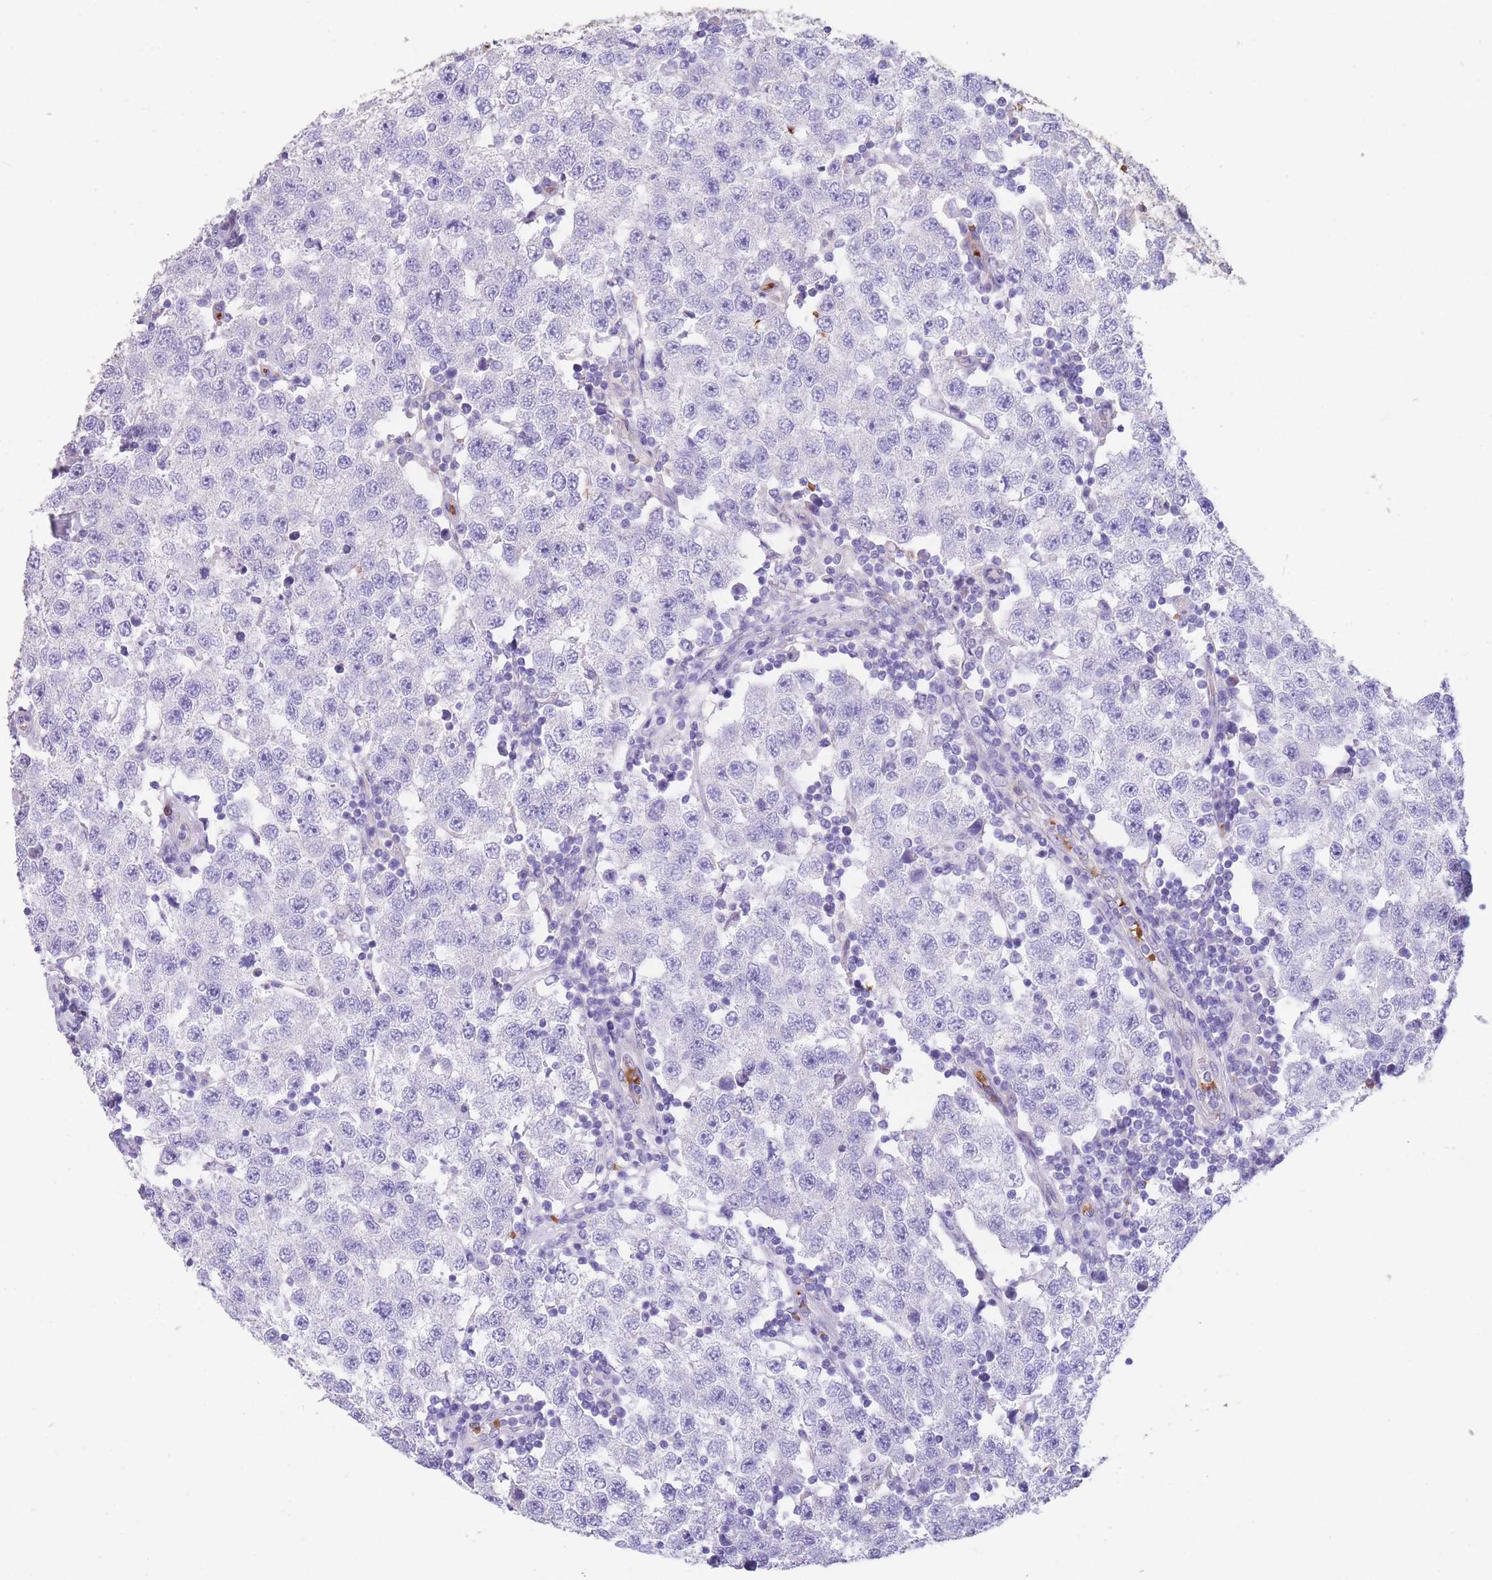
{"staining": {"intensity": "negative", "quantity": "none", "location": "none"}, "tissue": "testis cancer", "cell_type": "Tumor cells", "image_type": "cancer", "snomed": [{"axis": "morphology", "description": "Seminoma, NOS"}, {"axis": "topography", "description": "Testis"}], "caption": "Testis cancer (seminoma) was stained to show a protein in brown. There is no significant positivity in tumor cells.", "gene": "ANKRD53", "patient": {"sex": "male", "age": 34}}